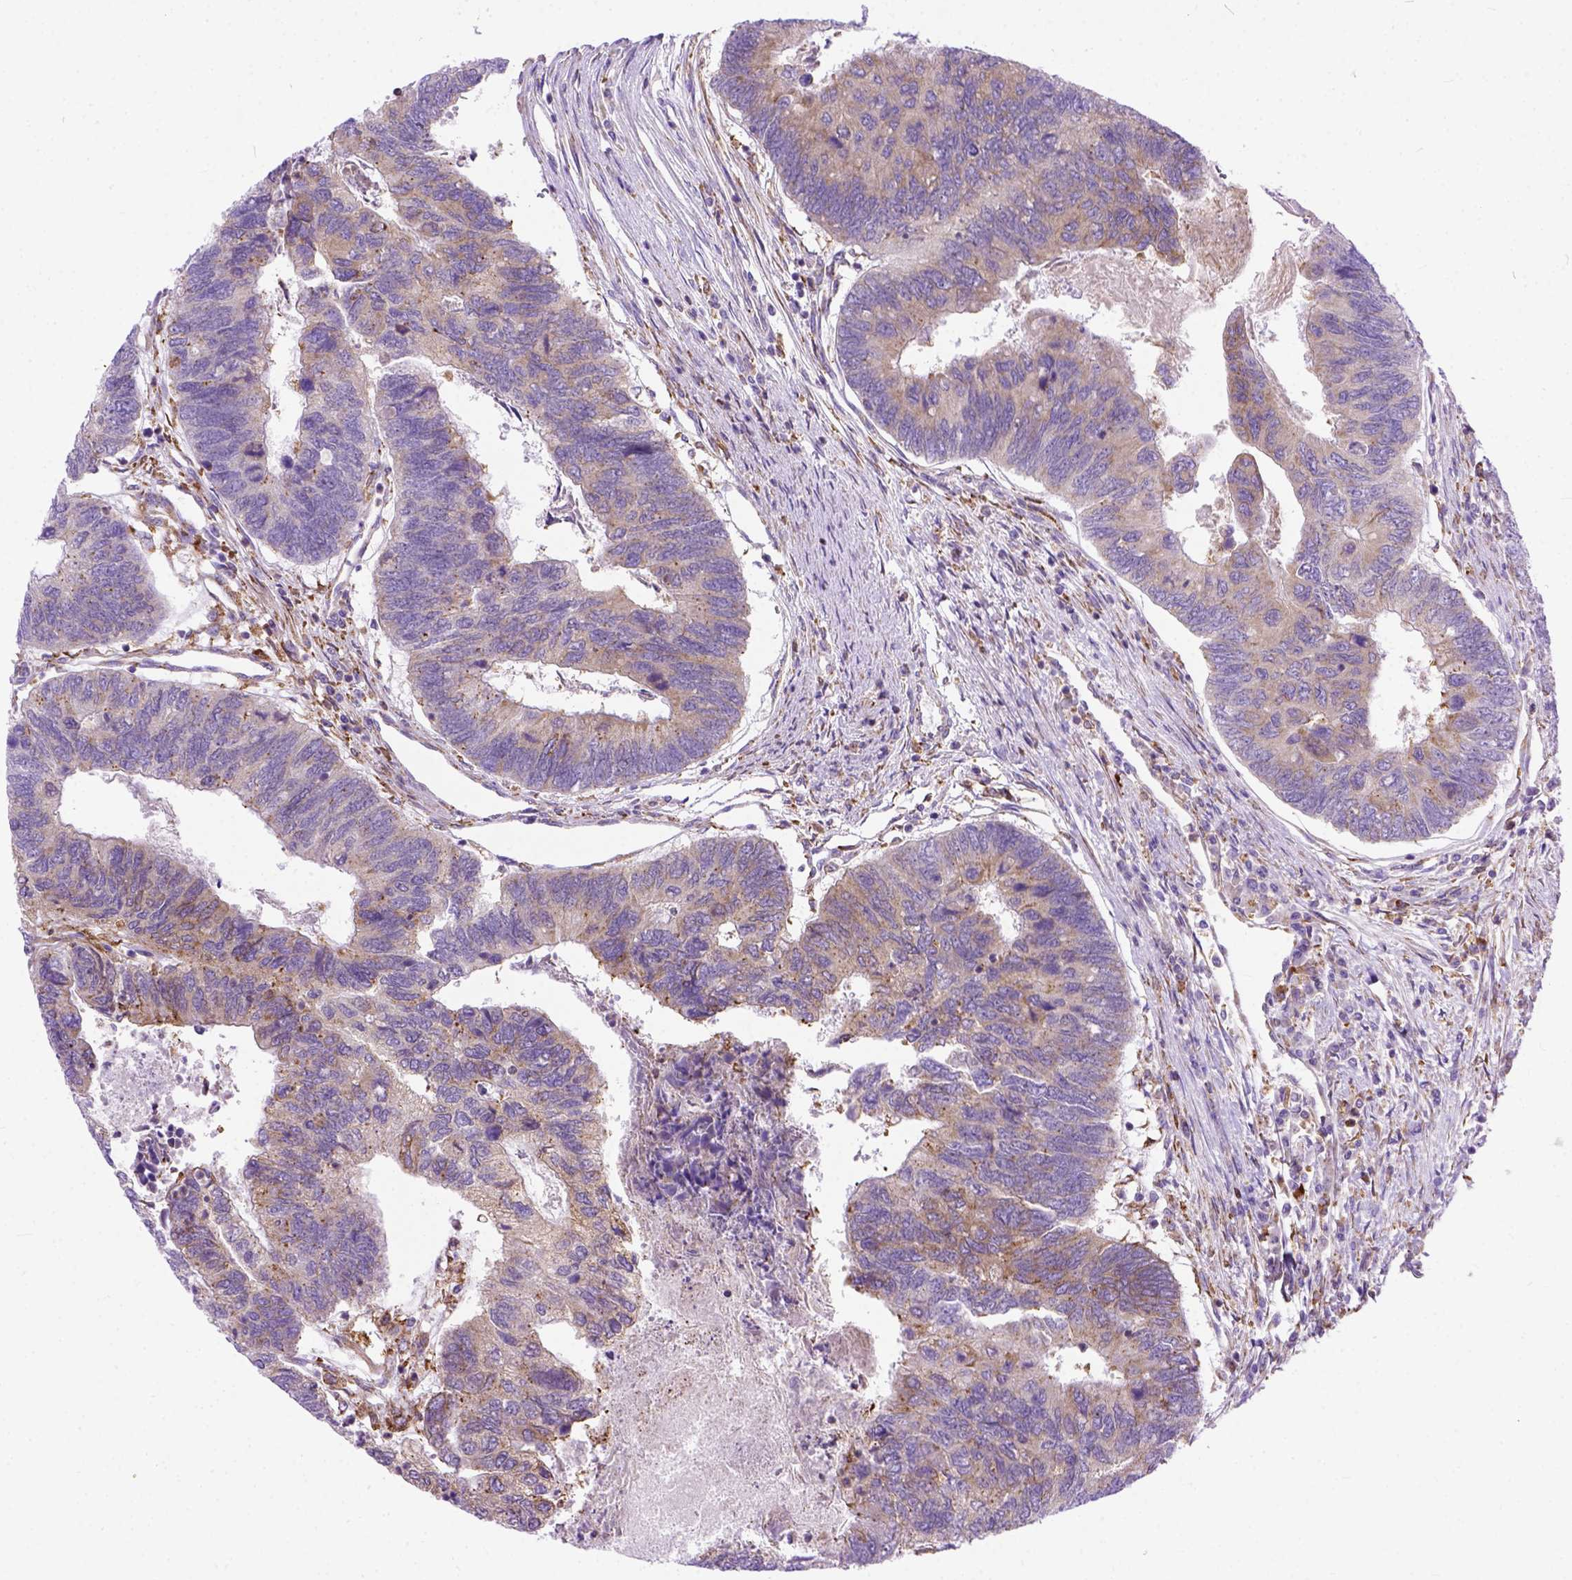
{"staining": {"intensity": "moderate", "quantity": ">75%", "location": "cytoplasmic/membranous"}, "tissue": "colorectal cancer", "cell_type": "Tumor cells", "image_type": "cancer", "snomed": [{"axis": "morphology", "description": "Adenocarcinoma, NOS"}, {"axis": "topography", "description": "Colon"}], "caption": "Colorectal adenocarcinoma stained with a protein marker shows moderate staining in tumor cells.", "gene": "PLK4", "patient": {"sex": "female", "age": 67}}